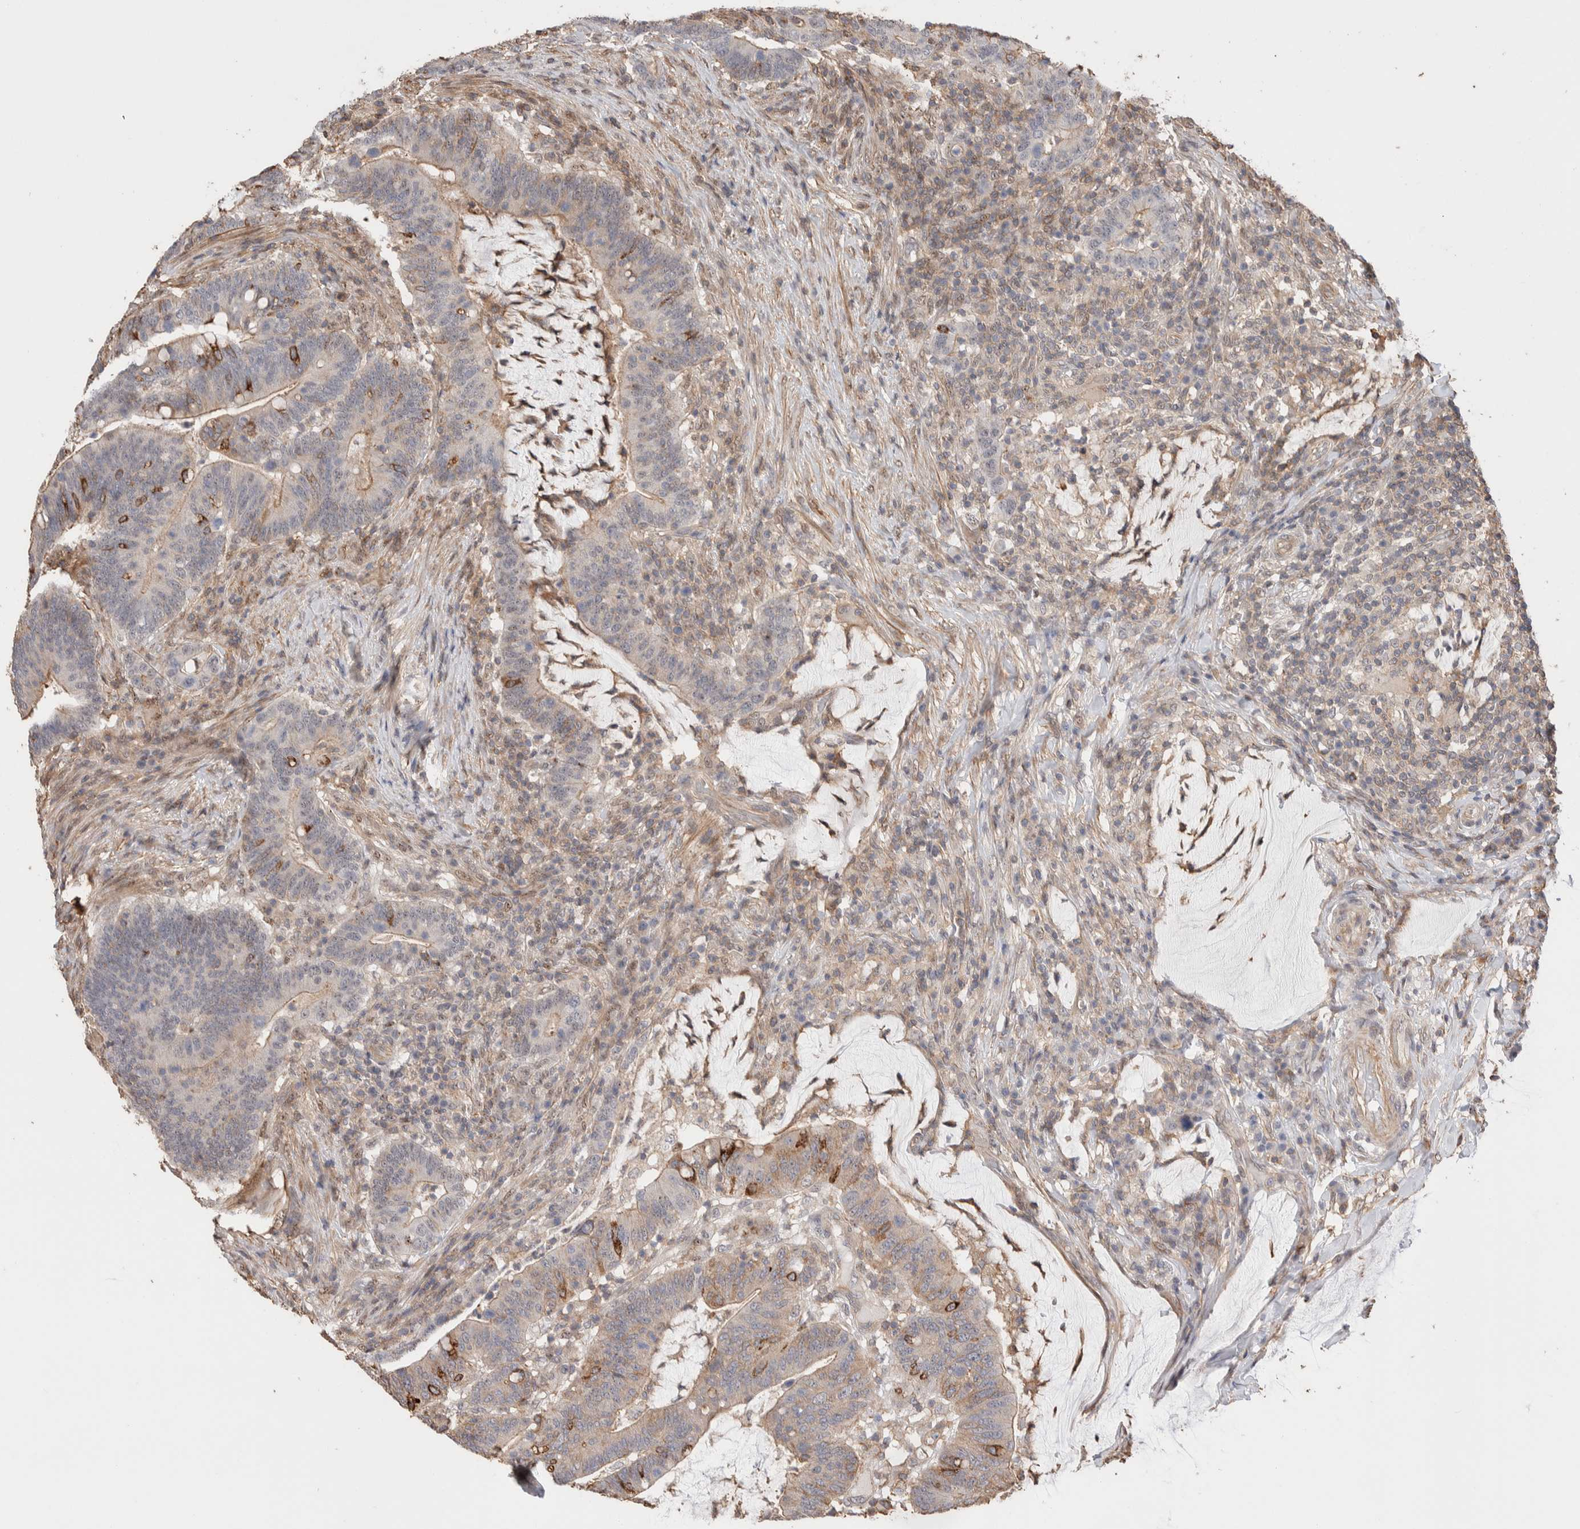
{"staining": {"intensity": "strong", "quantity": "<25%", "location": "cytoplasmic/membranous"}, "tissue": "colorectal cancer", "cell_type": "Tumor cells", "image_type": "cancer", "snomed": [{"axis": "morphology", "description": "Normal tissue, NOS"}, {"axis": "morphology", "description": "Adenocarcinoma, NOS"}, {"axis": "topography", "description": "Colon"}], "caption": "Strong cytoplasmic/membranous expression is identified in approximately <25% of tumor cells in colorectal cancer (adenocarcinoma).", "gene": "ZNF704", "patient": {"sex": "female", "age": 66}}